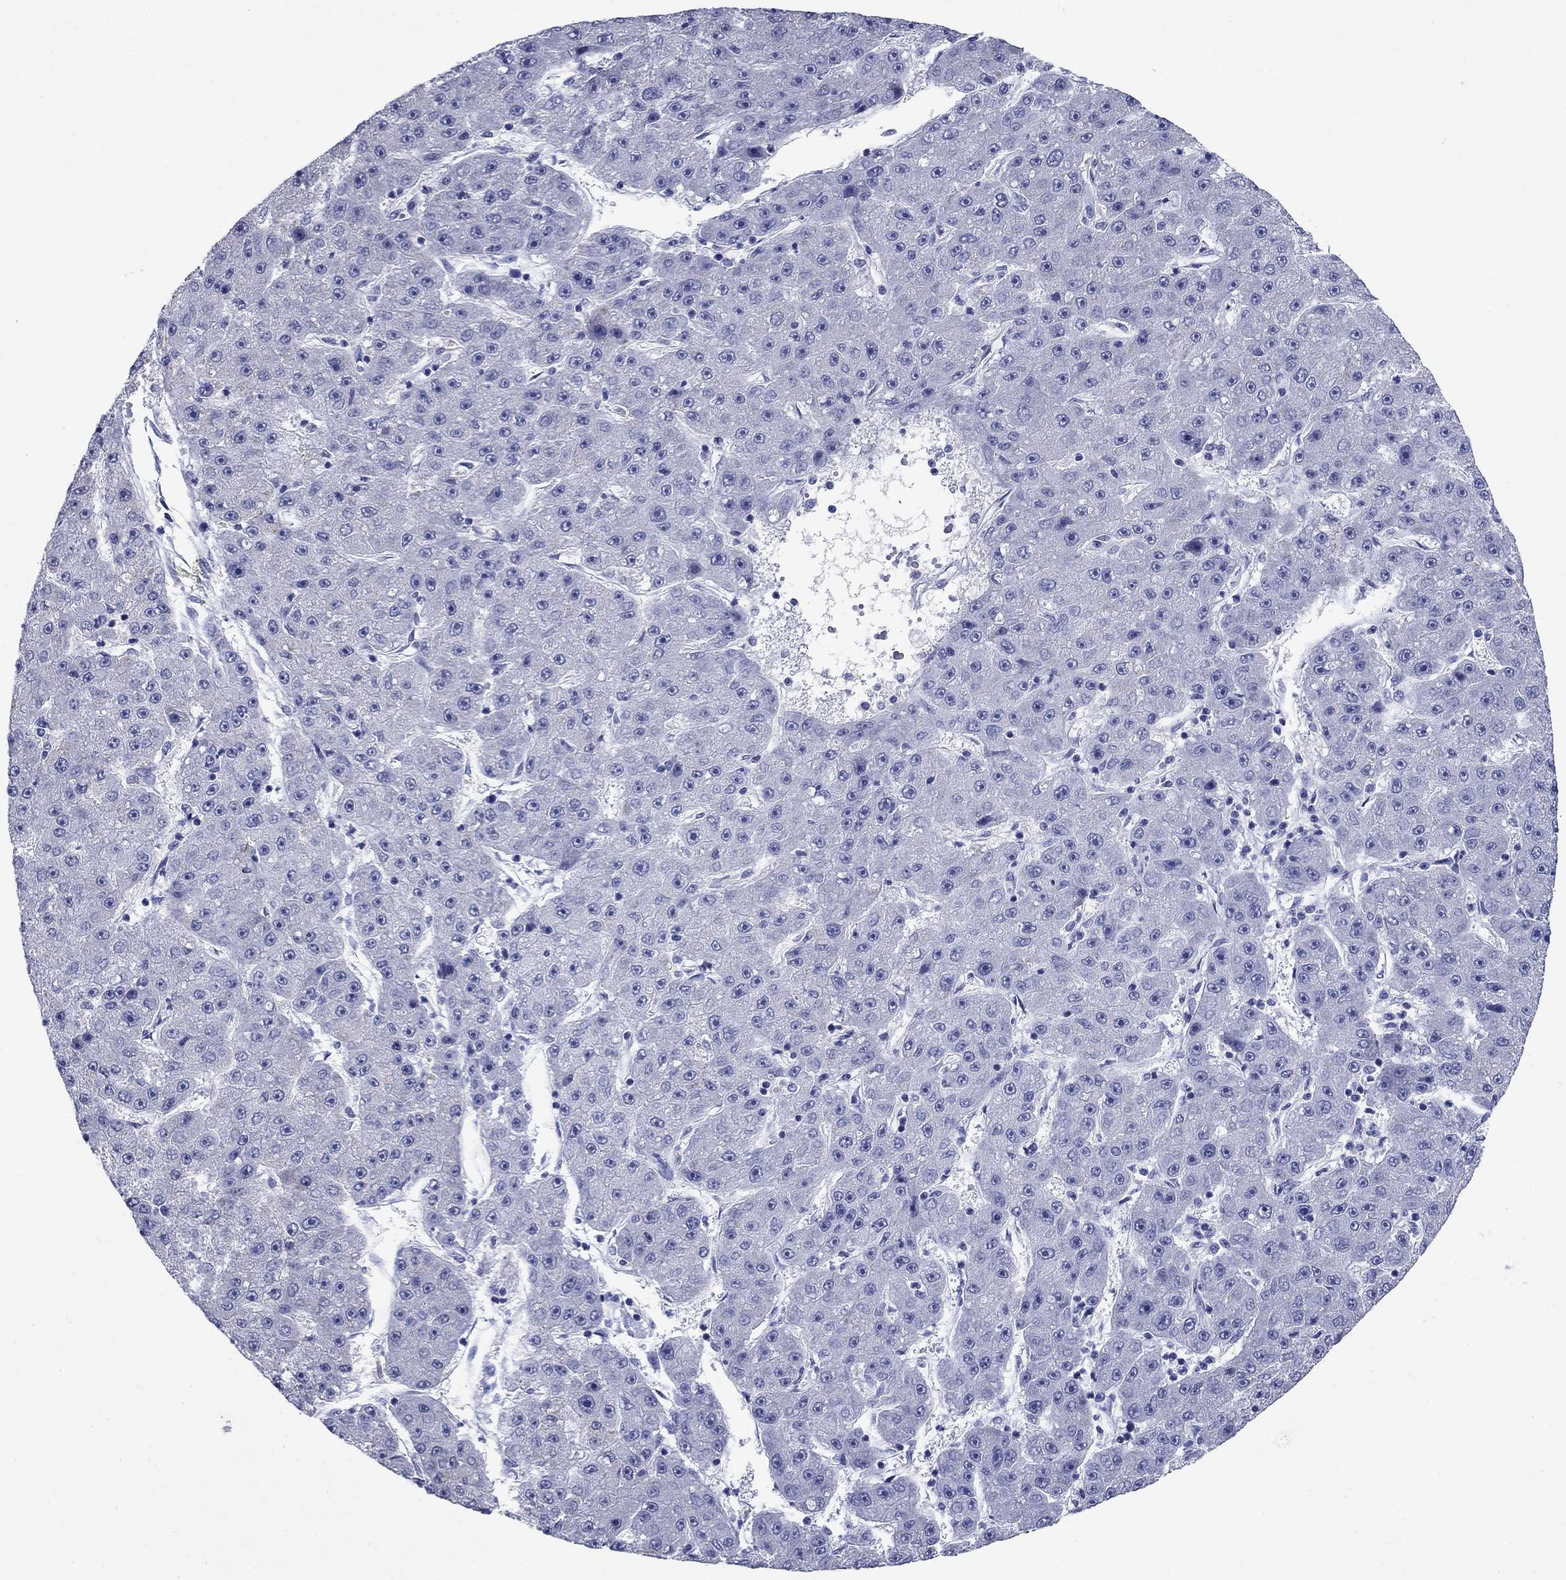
{"staining": {"intensity": "negative", "quantity": "none", "location": "none"}, "tissue": "liver cancer", "cell_type": "Tumor cells", "image_type": "cancer", "snomed": [{"axis": "morphology", "description": "Carcinoma, Hepatocellular, NOS"}, {"axis": "topography", "description": "Liver"}], "caption": "Tumor cells are negative for protein expression in human hepatocellular carcinoma (liver).", "gene": "PRKCG", "patient": {"sex": "male", "age": 67}}